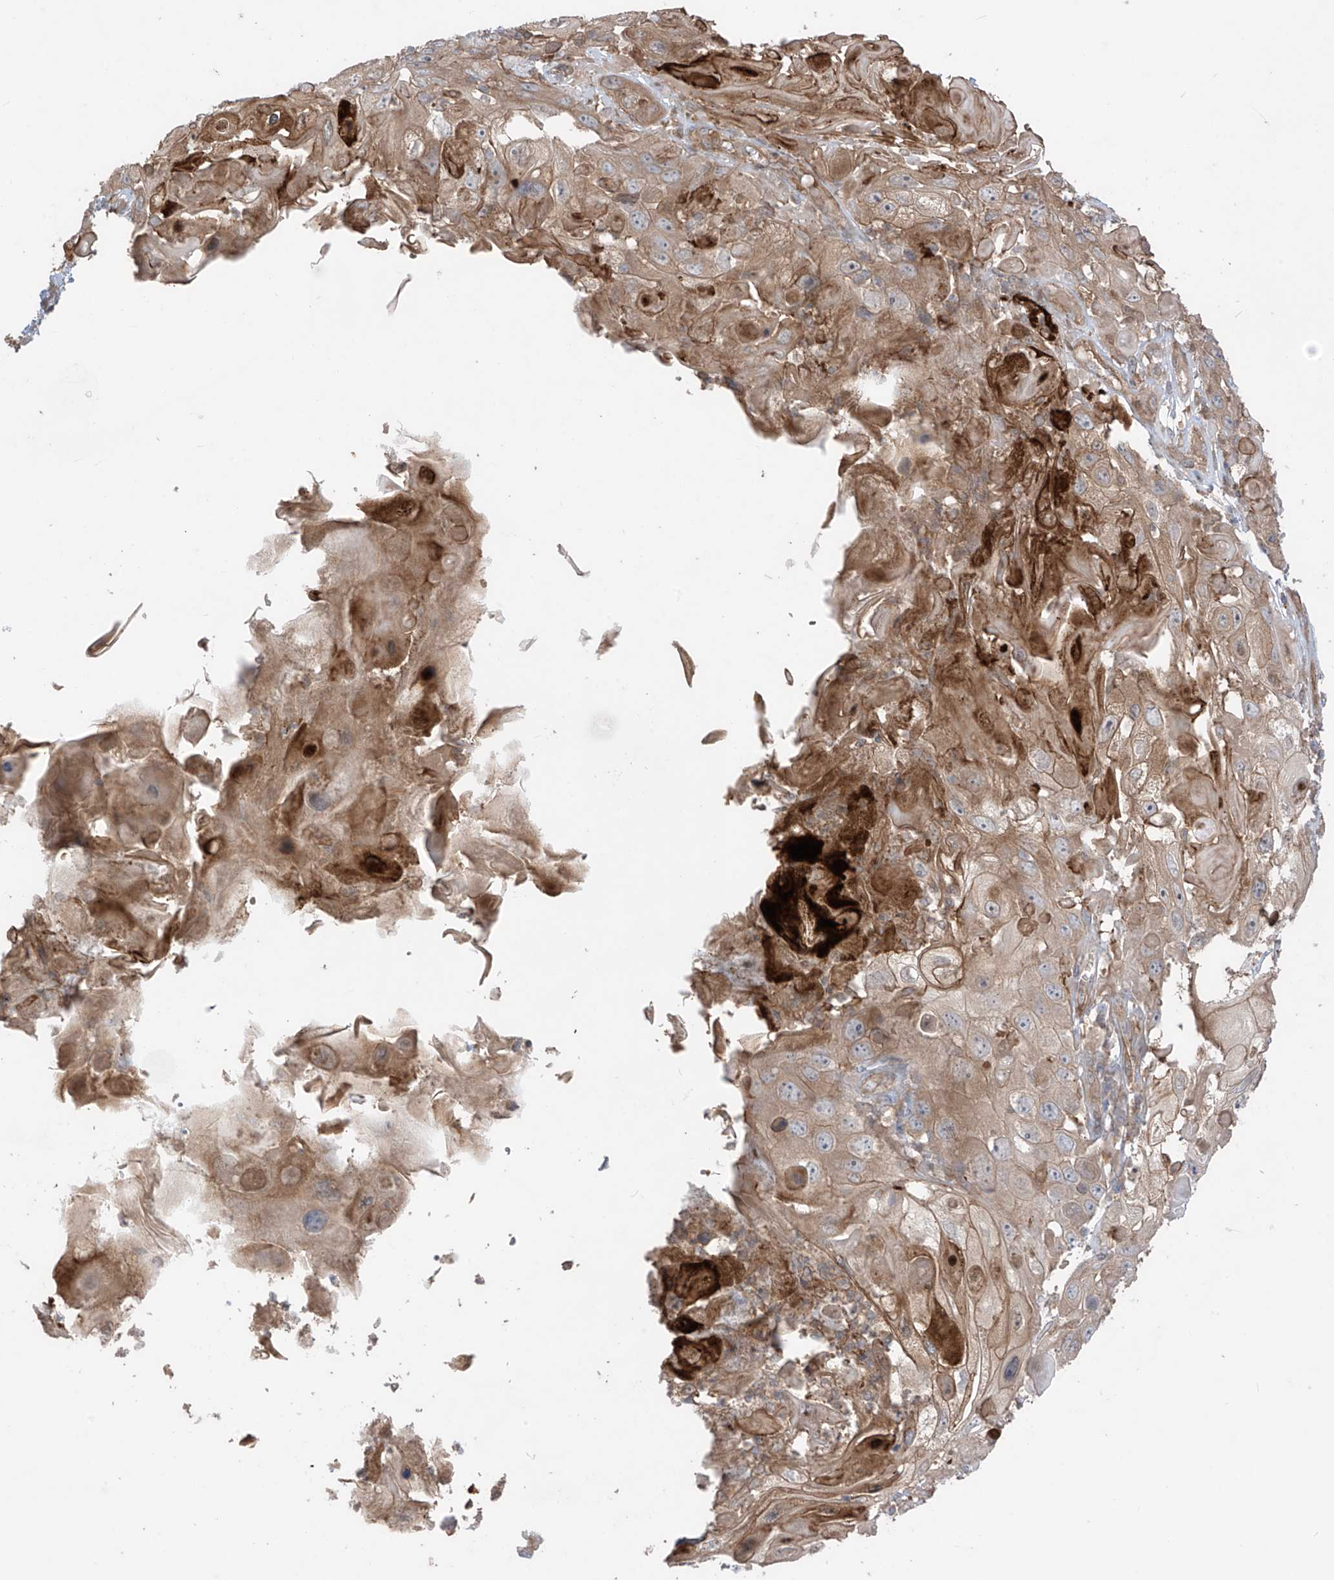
{"staining": {"intensity": "moderate", "quantity": "25%-75%", "location": "cytoplasmic/membranous"}, "tissue": "skin cancer", "cell_type": "Tumor cells", "image_type": "cancer", "snomed": [{"axis": "morphology", "description": "Squamous cell carcinoma, NOS"}, {"axis": "topography", "description": "Skin"}], "caption": "Human squamous cell carcinoma (skin) stained with a brown dye reveals moderate cytoplasmic/membranous positive positivity in about 25%-75% of tumor cells.", "gene": "TRMU", "patient": {"sex": "male", "age": 55}}